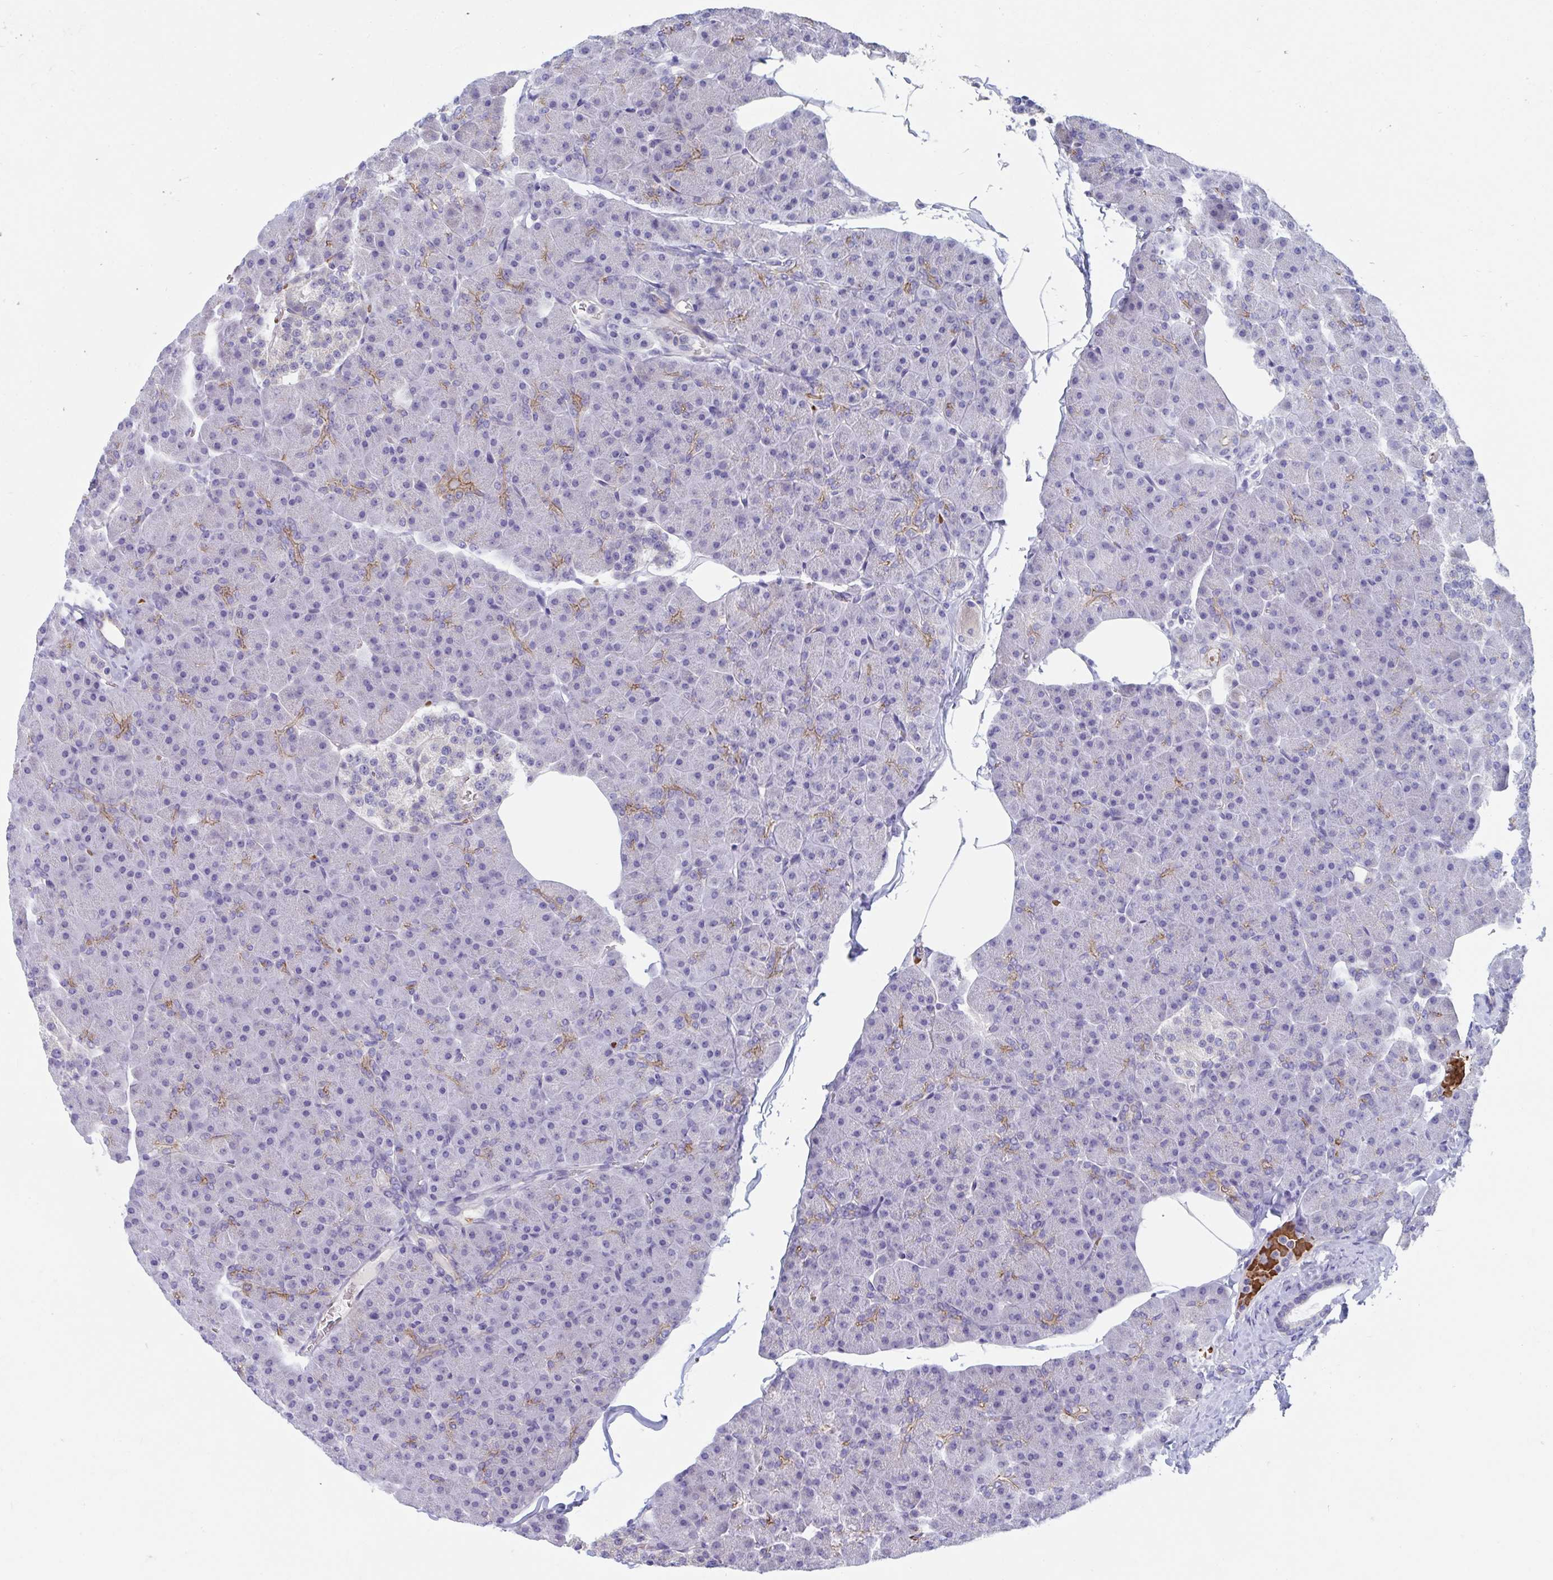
{"staining": {"intensity": "moderate", "quantity": "<25%", "location": "cytoplasmic/membranous"}, "tissue": "pancreas", "cell_type": "Exocrine glandular cells", "image_type": "normal", "snomed": [{"axis": "morphology", "description": "Normal tissue, NOS"}, {"axis": "topography", "description": "Pancreas"}], "caption": "Immunohistochemical staining of unremarkable pancreas demonstrates low levels of moderate cytoplasmic/membranous expression in approximately <25% of exocrine glandular cells.", "gene": "TTC30A", "patient": {"sex": "male", "age": 35}}